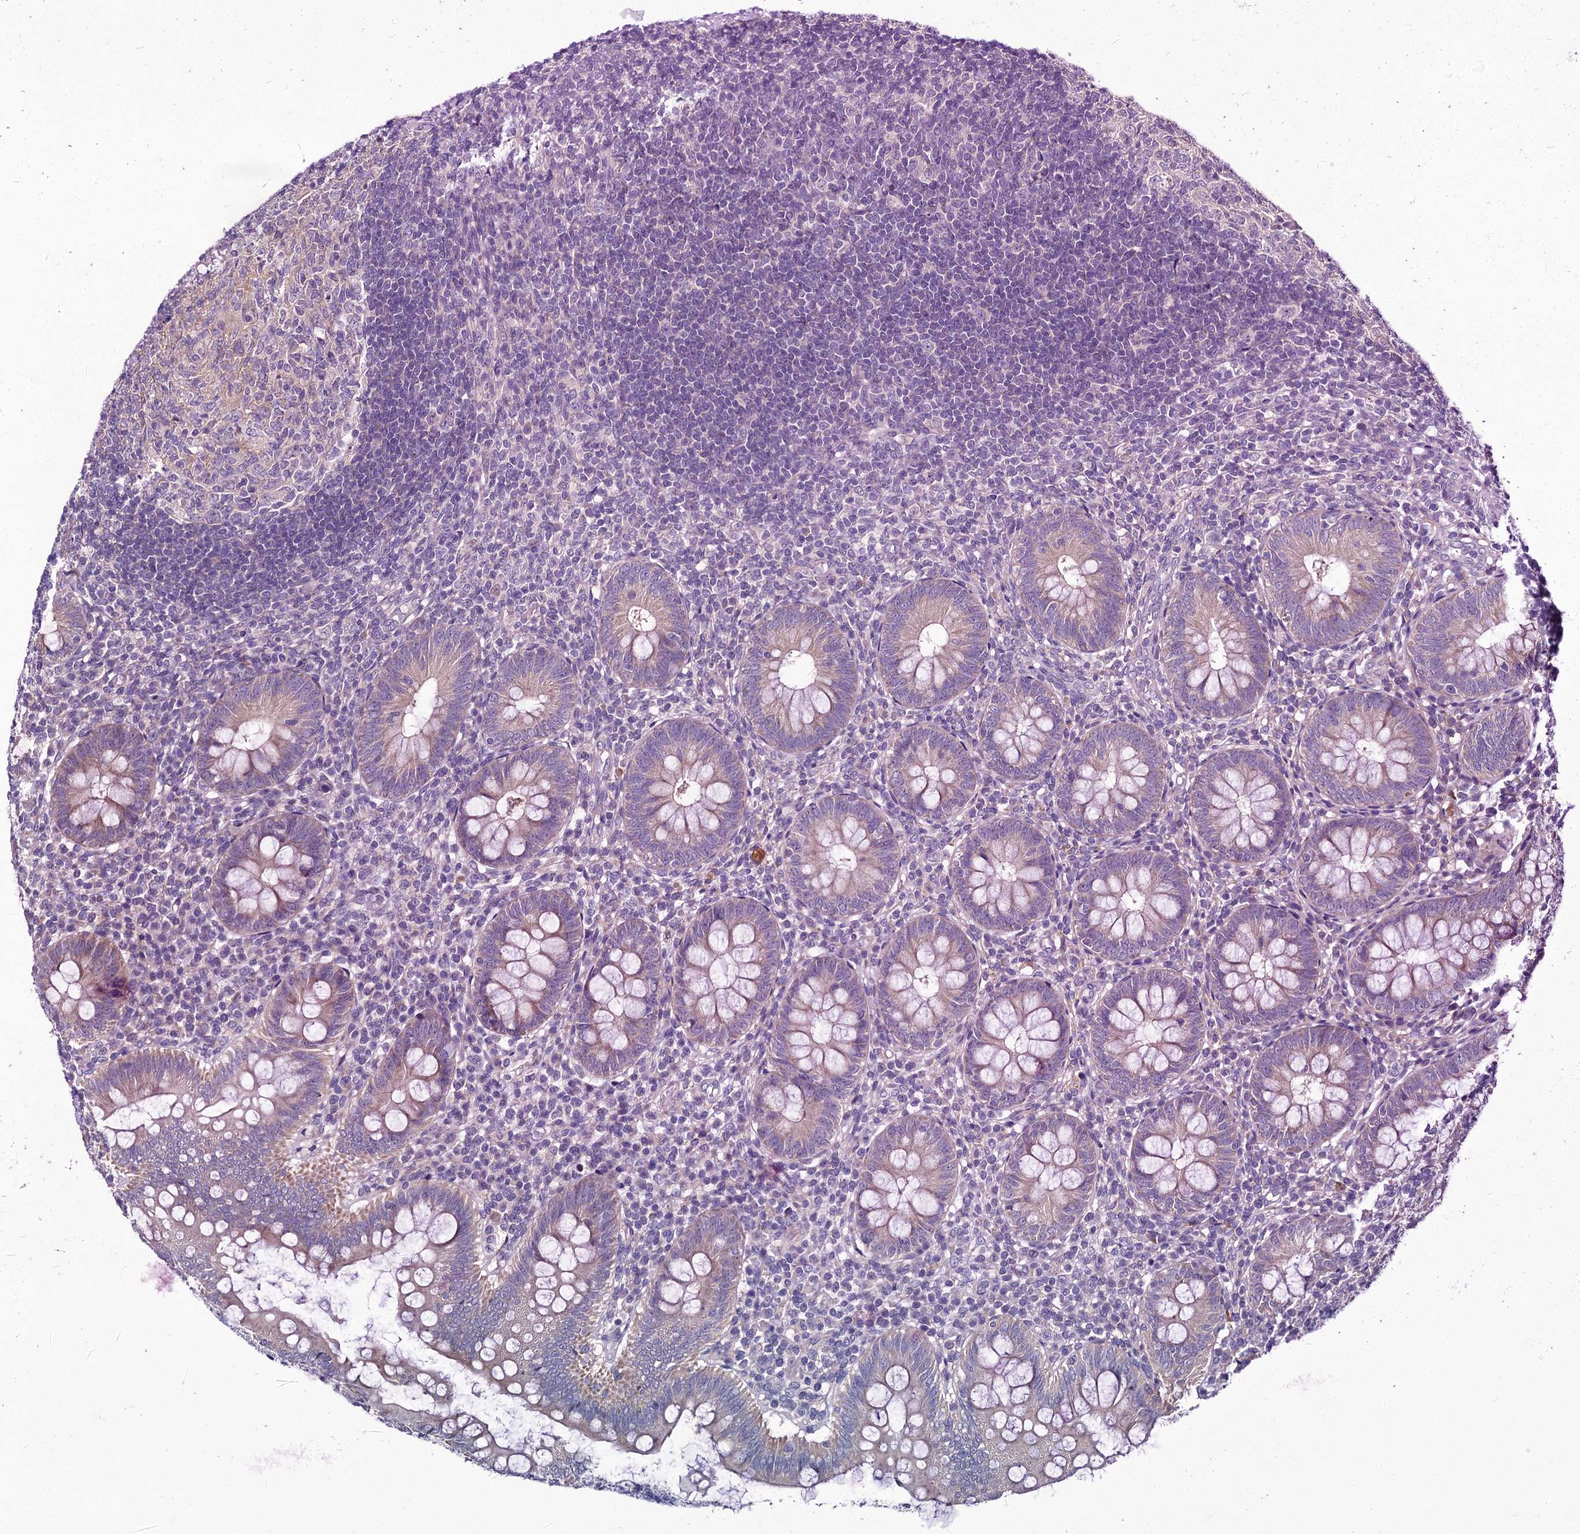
{"staining": {"intensity": "weak", "quantity": "25%-75%", "location": "cytoplasmic/membranous"}, "tissue": "appendix", "cell_type": "Glandular cells", "image_type": "normal", "snomed": [{"axis": "morphology", "description": "Normal tissue, NOS"}, {"axis": "topography", "description": "Appendix"}], "caption": "Protein expression analysis of benign appendix shows weak cytoplasmic/membranous staining in about 25%-75% of glandular cells.", "gene": "PANX2", "patient": {"sex": "male", "age": 14}}